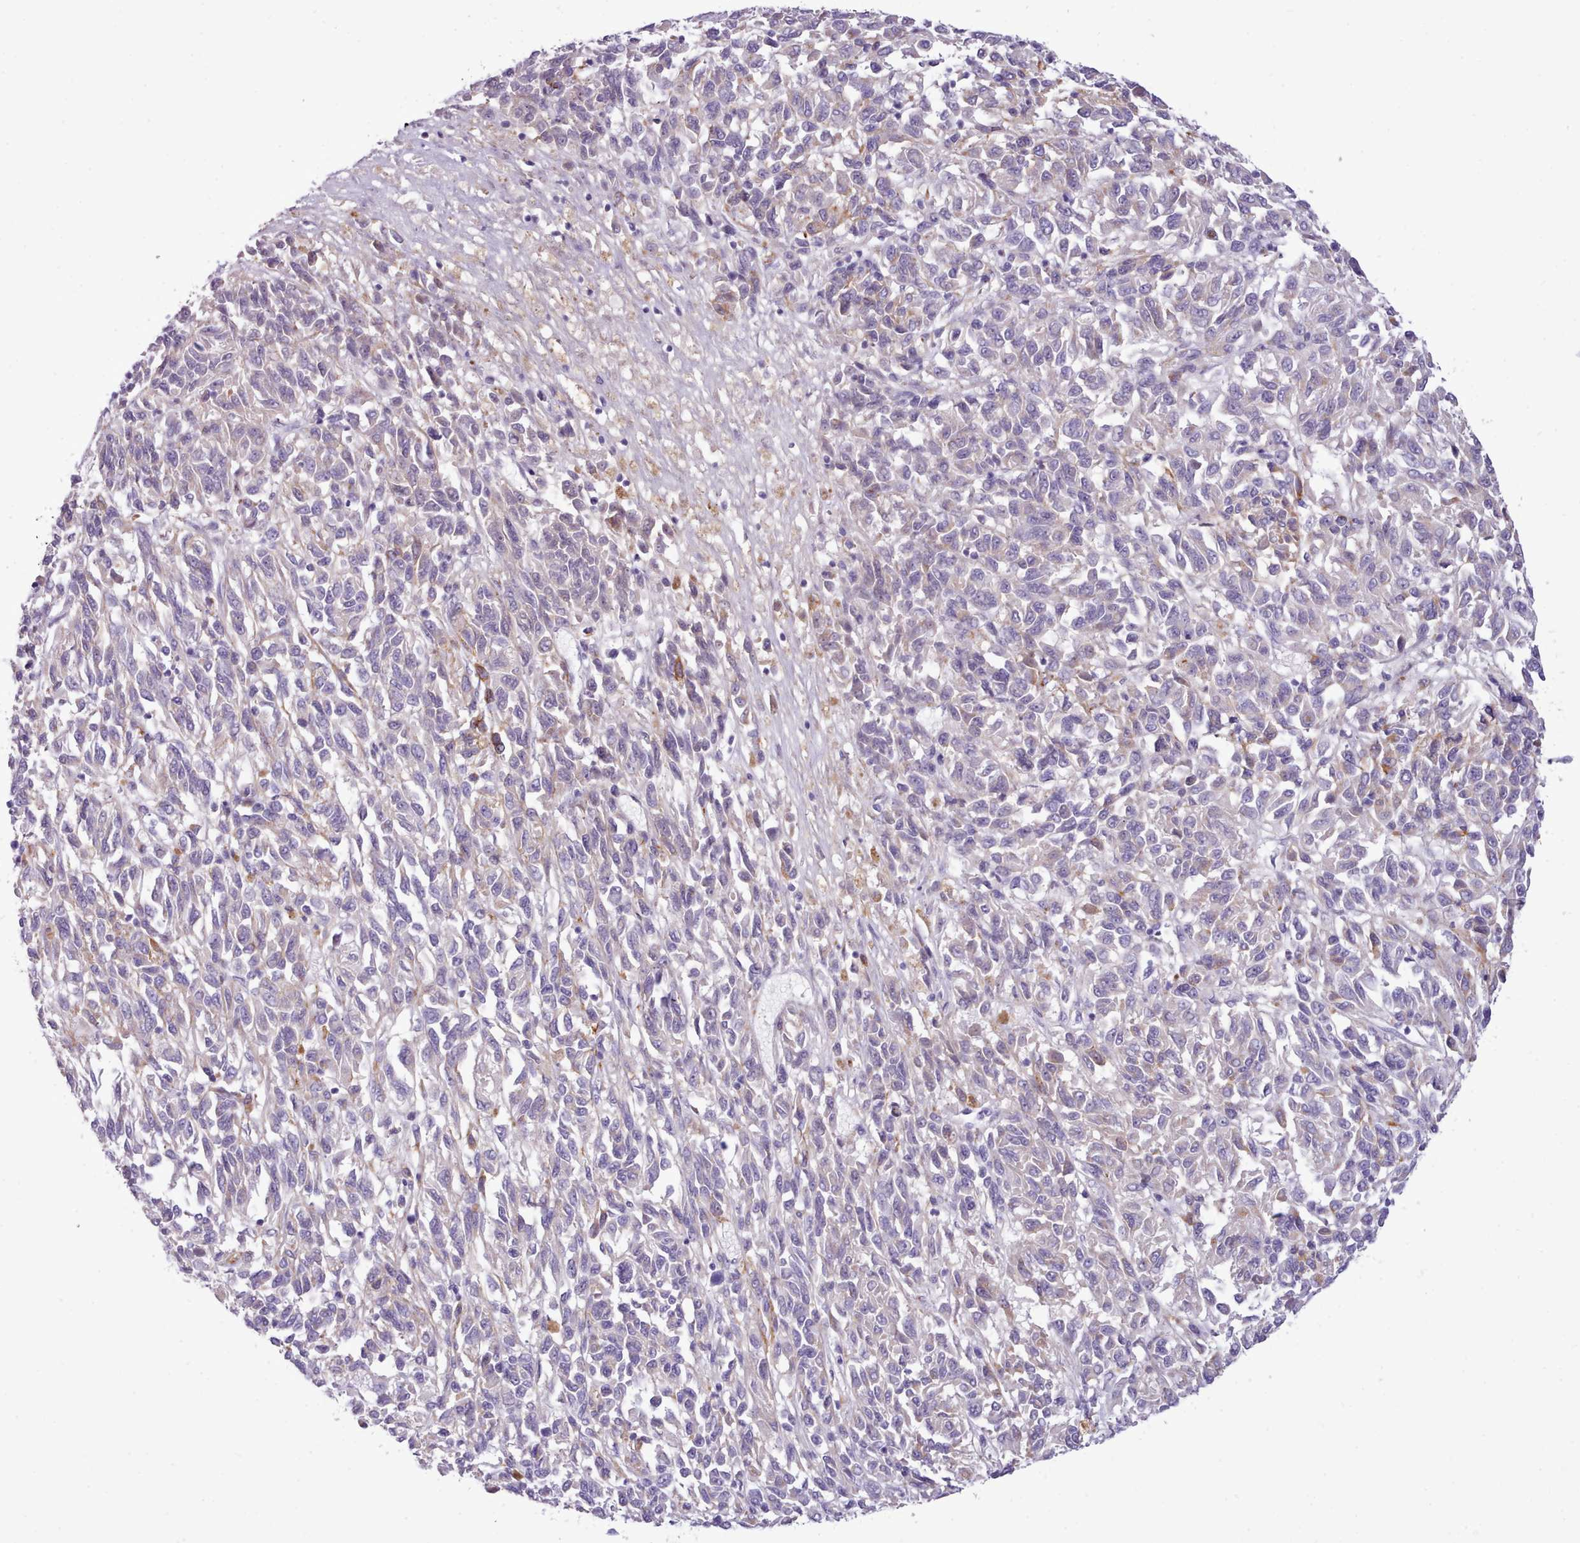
{"staining": {"intensity": "weak", "quantity": "<25%", "location": "cytoplasmic/membranous"}, "tissue": "melanoma", "cell_type": "Tumor cells", "image_type": "cancer", "snomed": [{"axis": "morphology", "description": "Malignant melanoma, Metastatic site"}, {"axis": "topography", "description": "Lung"}], "caption": "Melanoma stained for a protein using immunohistochemistry (IHC) demonstrates no positivity tumor cells.", "gene": "CYP2A13", "patient": {"sex": "male", "age": 64}}